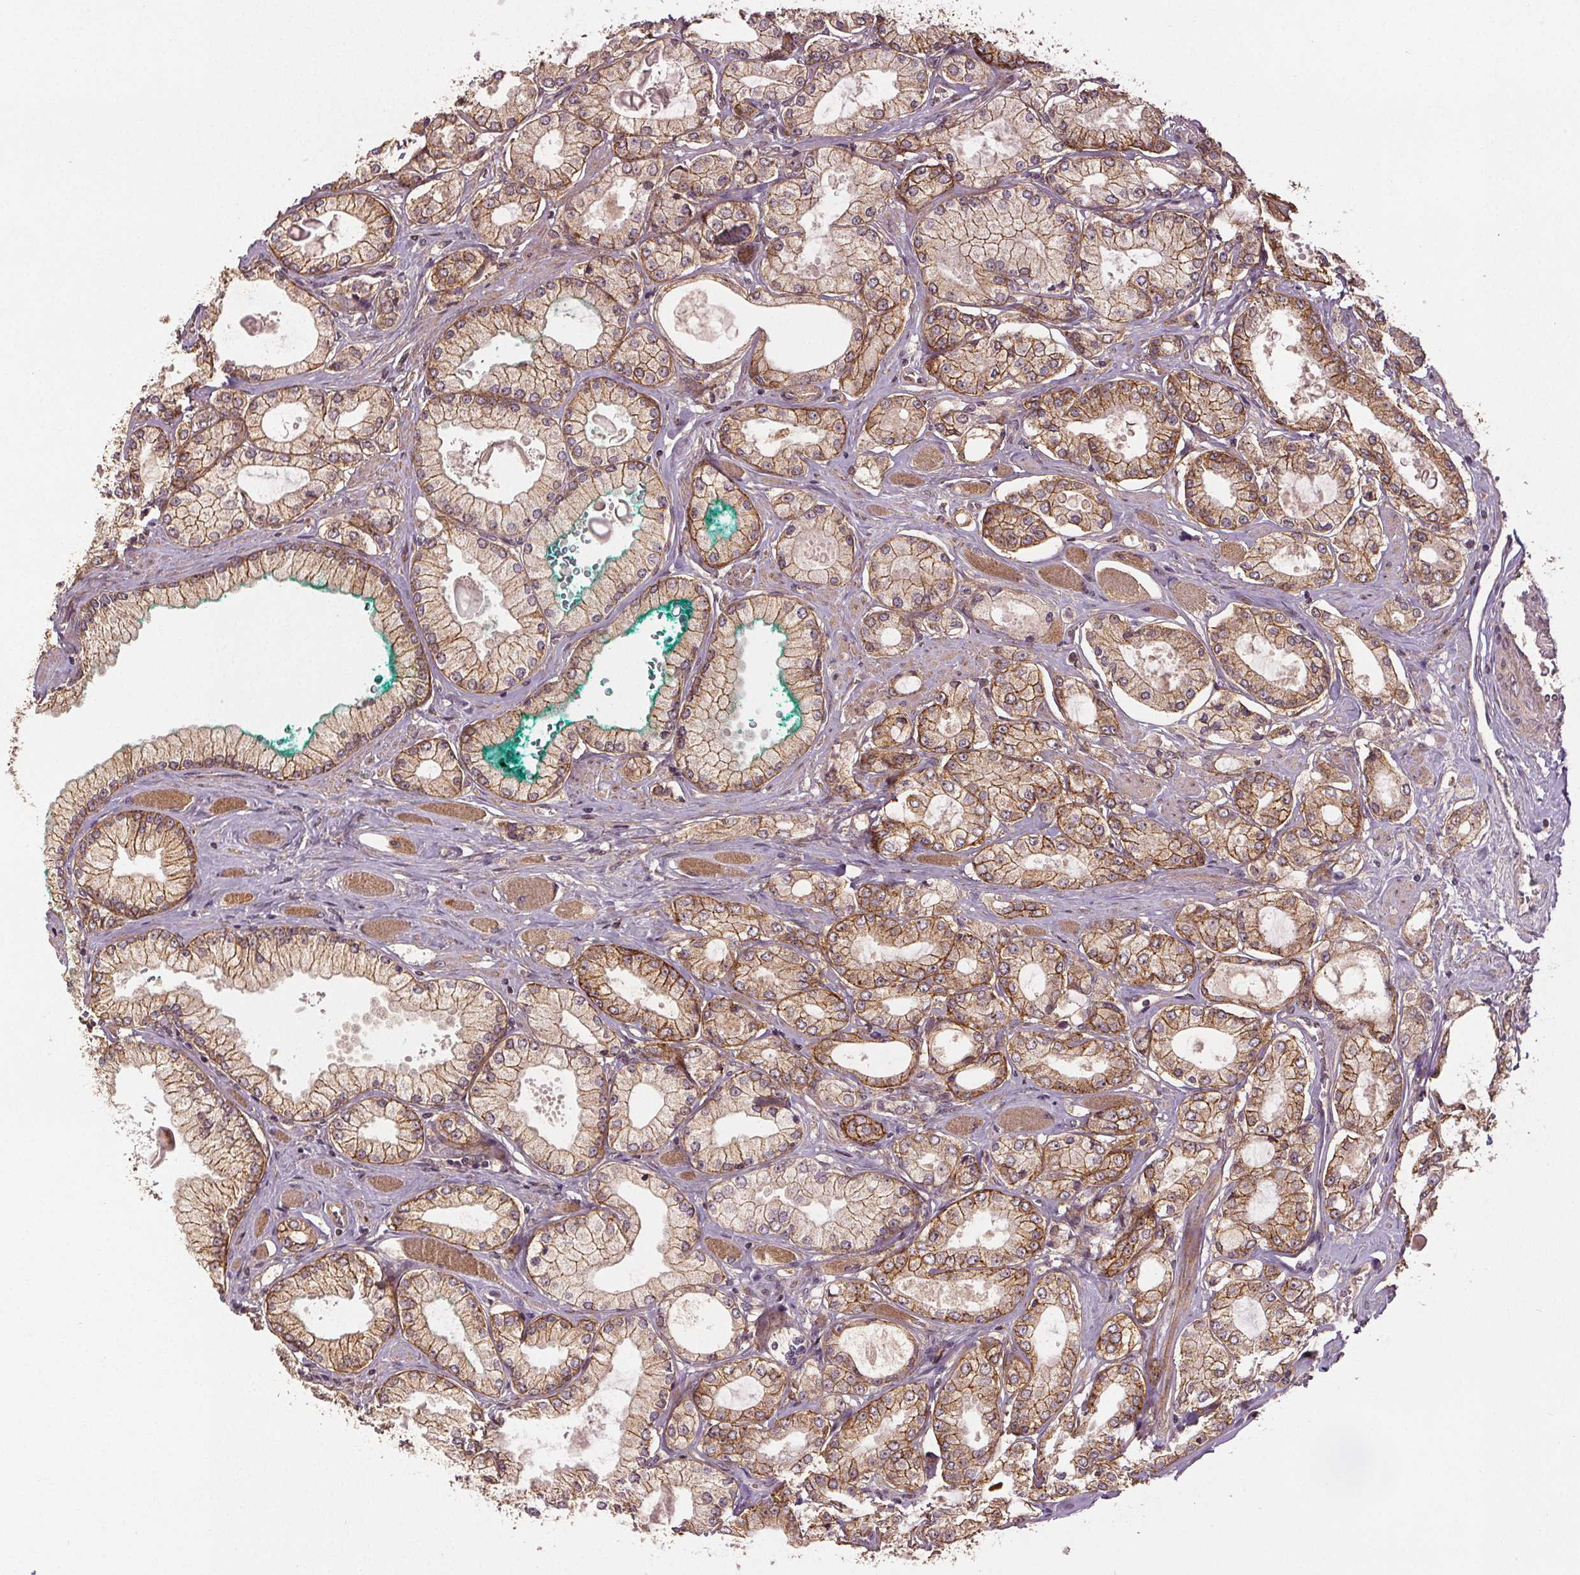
{"staining": {"intensity": "moderate", "quantity": ">75%", "location": "cytoplasmic/membranous"}, "tissue": "prostate cancer", "cell_type": "Tumor cells", "image_type": "cancer", "snomed": [{"axis": "morphology", "description": "Adenocarcinoma, High grade"}, {"axis": "topography", "description": "Prostate"}], "caption": "Immunohistochemical staining of human high-grade adenocarcinoma (prostate) exhibits medium levels of moderate cytoplasmic/membranous staining in approximately >75% of tumor cells.", "gene": "EPHB3", "patient": {"sex": "male", "age": 68}}